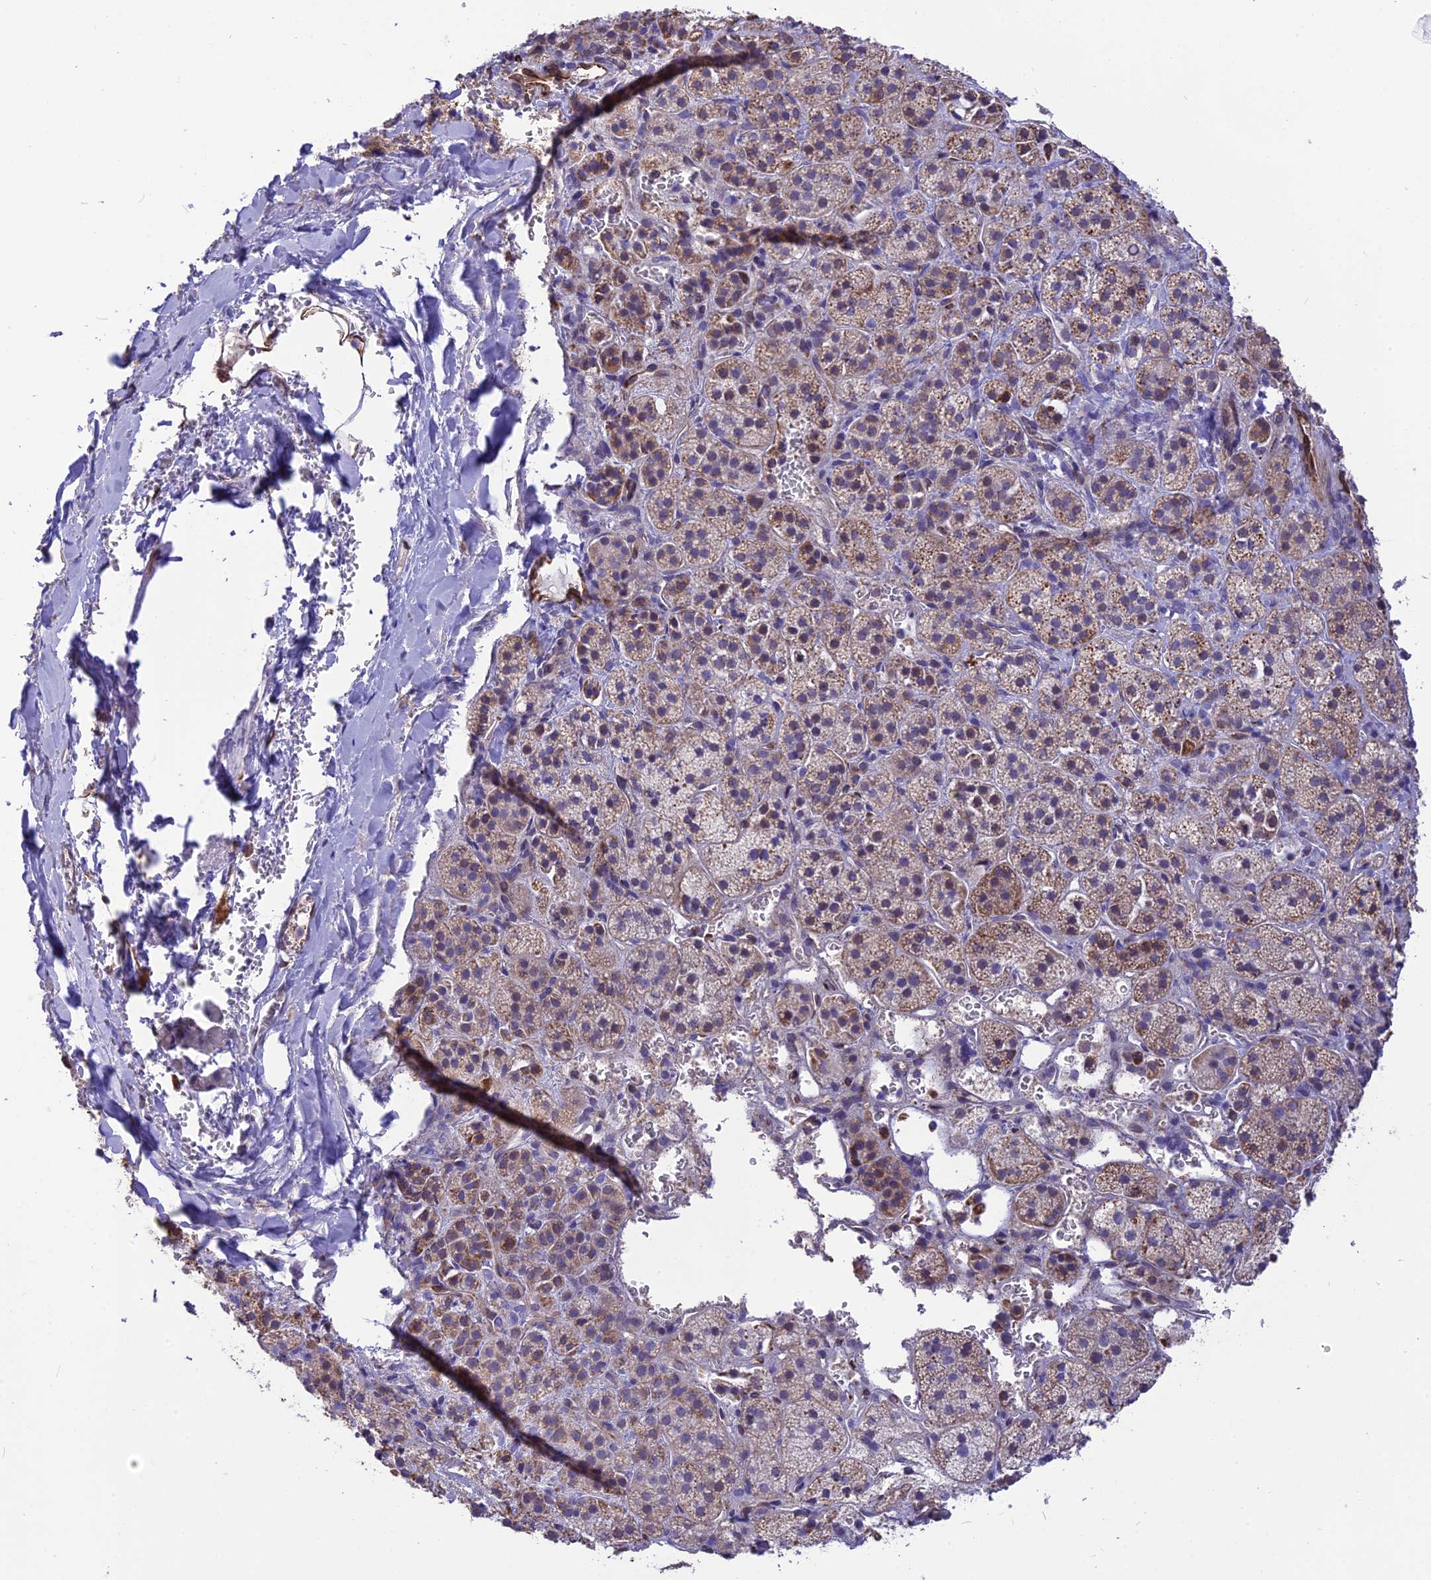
{"staining": {"intensity": "weak", "quantity": "25%-75%", "location": "cytoplasmic/membranous"}, "tissue": "adrenal gland", "cell_type": "Glandular cells", "image_type": "normal", "snomed": [{"axis": "morphology", "description": "Normal tissue, NOS"}, {"axis": "topography", "description": "Adrenal gland"}], "caption": "Immunohistochemistry (IHC) staining of unremarkable adrenal gland, which reveals low levels of weak cytoplasmic/membranous staining in about 25%-75% of glandular cells indicating weak cytoplasmic/membranous protein expression. The staining was performed using DAB (brown) for protein detection and nuclei were counterstained in hematoxylin (blue).", "gene": "DOC2B", "patient": {"sex": "female", "age": 44}}